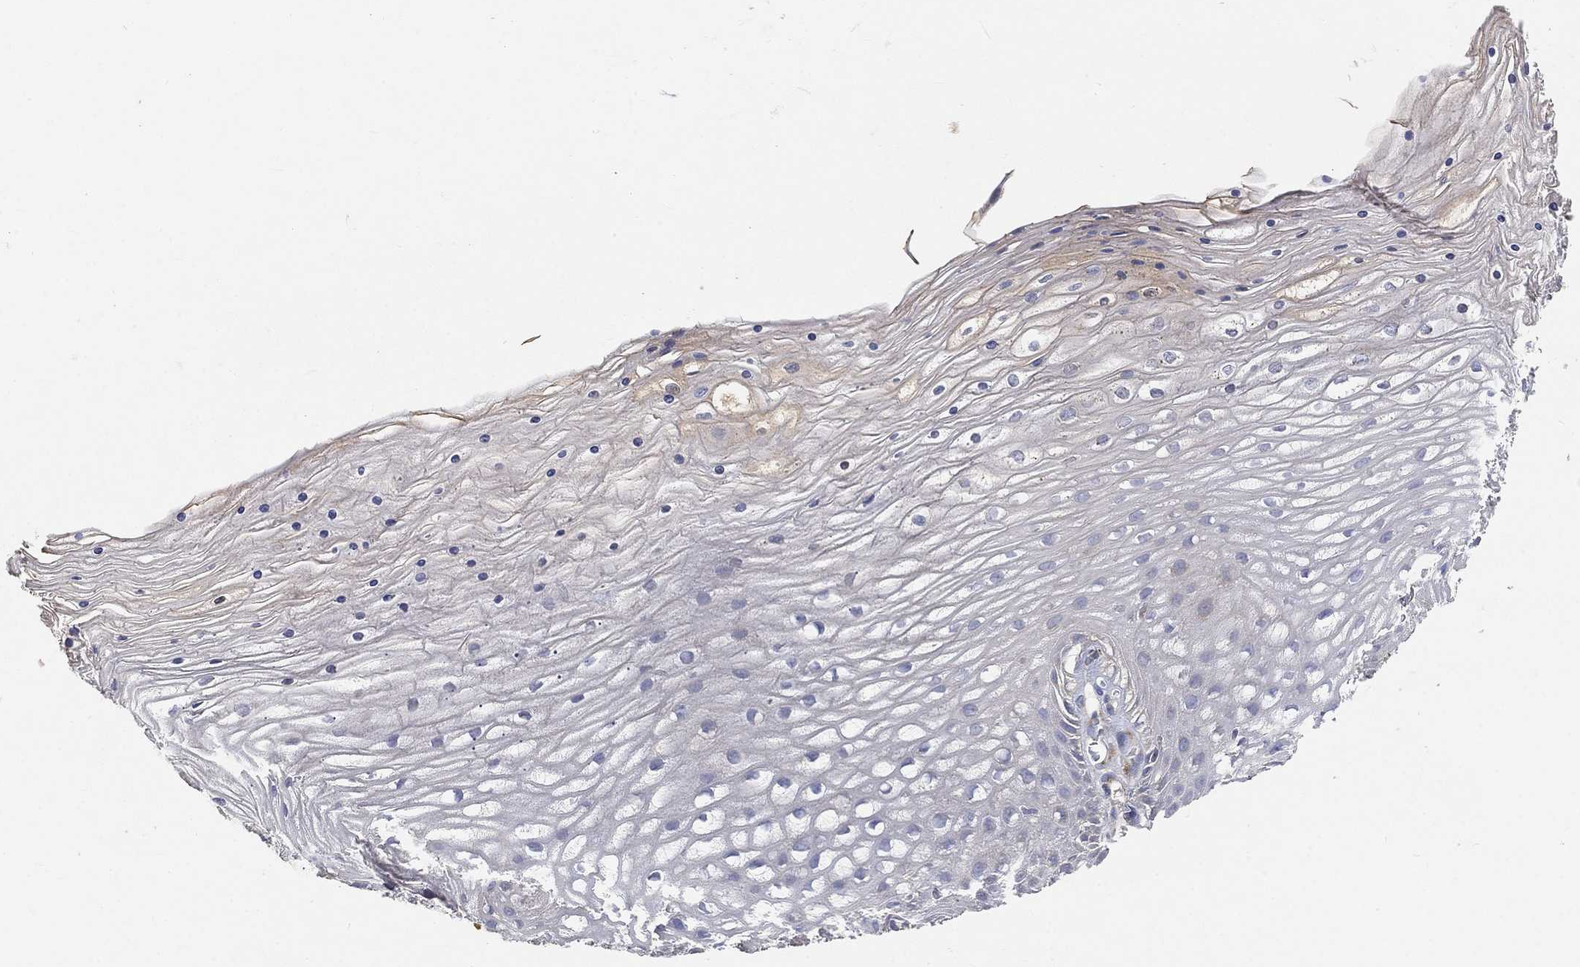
{"staining": {"intensity": "moderate", "quantity": ">75%", "location": "cytoplasmic/membranous"}, "tissue": "cervix", "cell_type": "Glandular cells", "image_type": "normal", "snomed": [{"axis": "morphology", "description": "Normal tissue, NOS"}, {"axis": "topography", "description": "Cervix"}], "caption": "Unremarkable cervix was stained to show a protein in brown. There is medium levels of moderate cytoplasmic/membranous staining in about >75% of glandular cells.", "gene": "CTSL", "patient": {"sex": "female", "age": 35}}